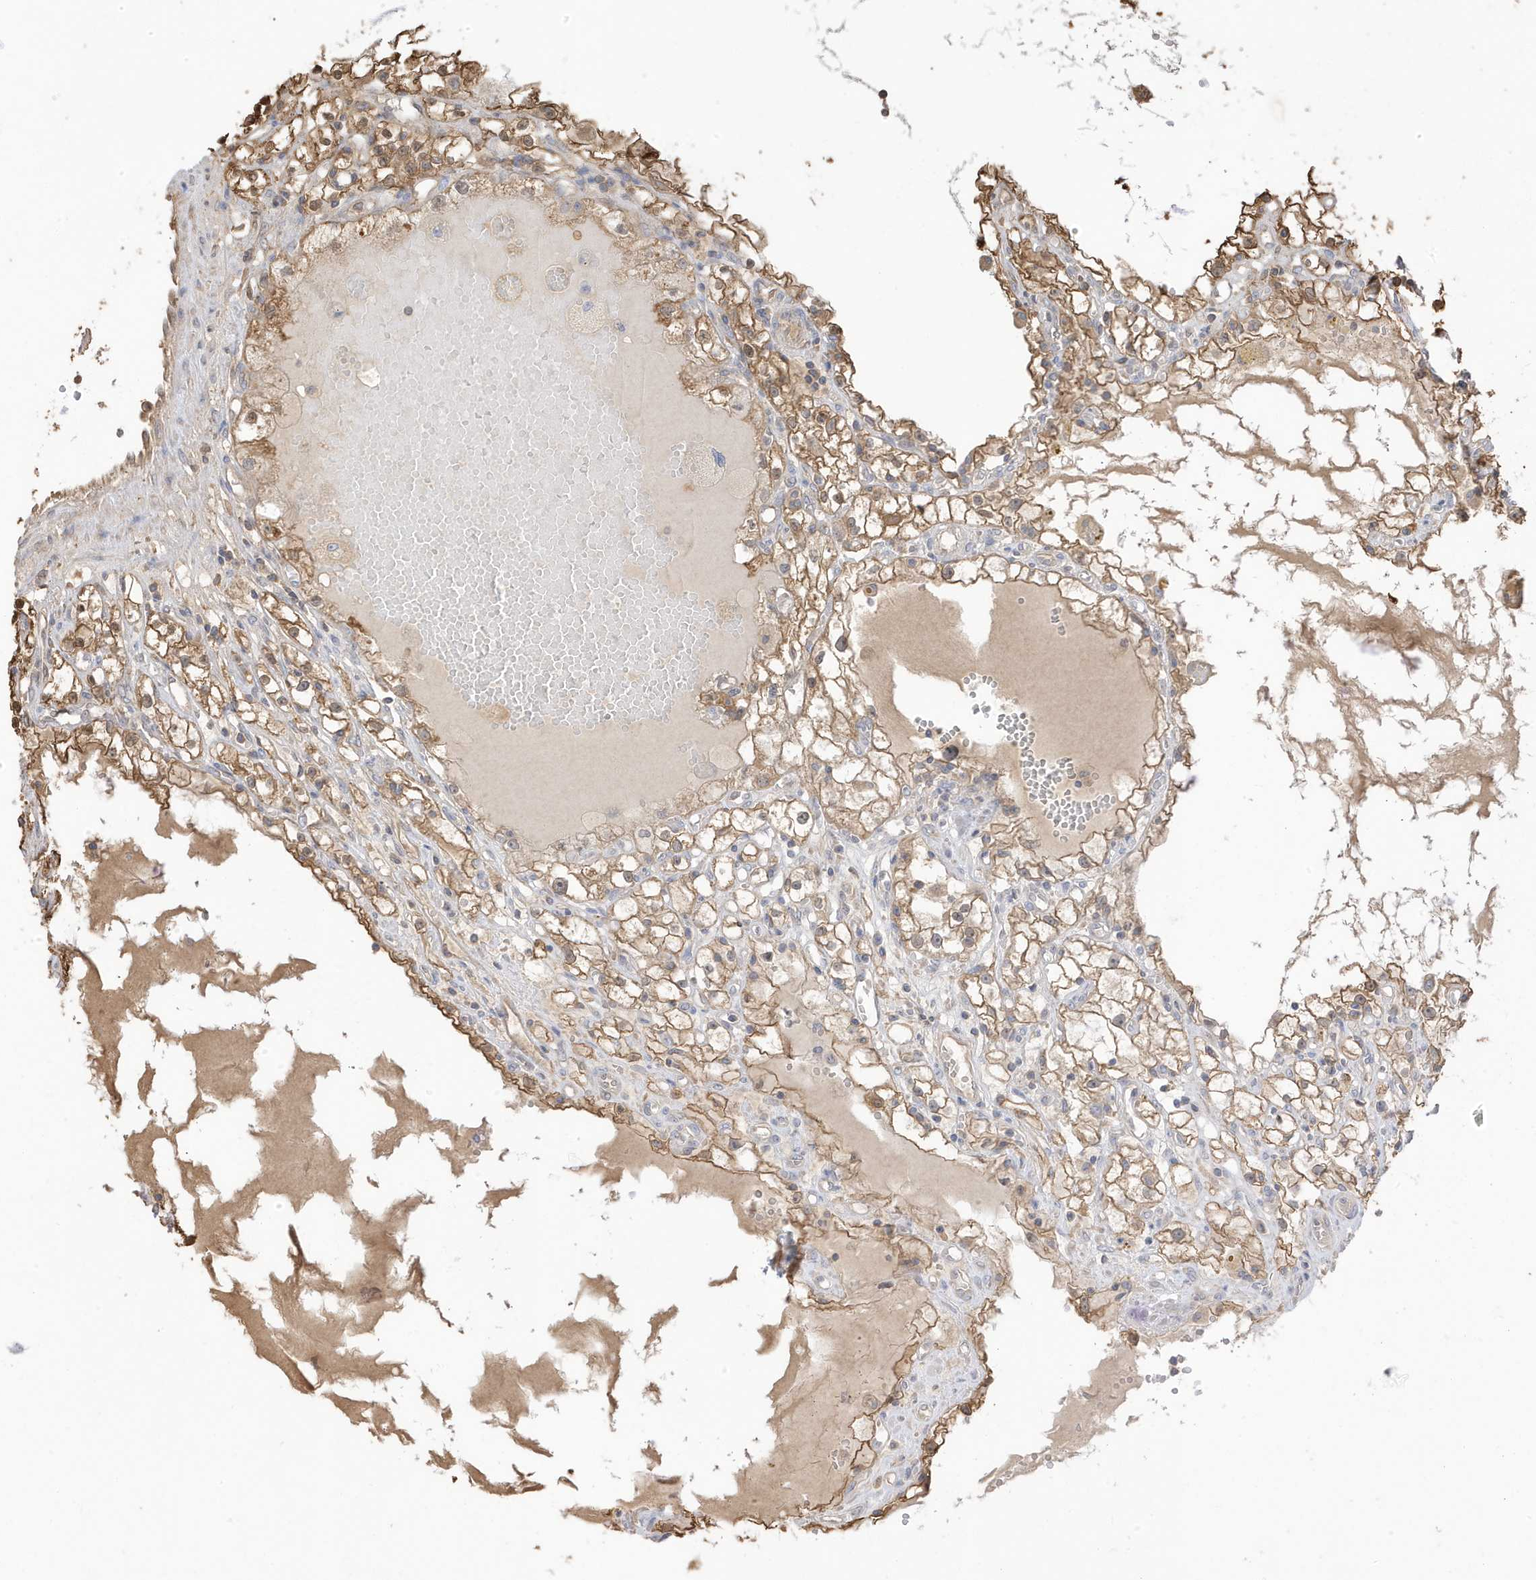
{"staining": {"intensity": "moderate", "quantity": ">75%", "location": "cytoplasmic/membranous"}, "tissue": "renal cancer", "cell_type": "Tumor cells", "image_type": "cancer", "snomed": [{"axis": "morphology", "description": "Adenocarcinoma, NOS"}, {"axis": "topography", "description": "Kidney"}], "caption": "Tumor cells show medium levels of moderate cytoplasmic/membranous expression in approximately >75% of cells in renal cancer (adenocarcinoma). The protein is stained brown, and the nuclei are stained in blue (DAB (3,3'-diaminobenzidine) IHC with brightfield microscopy, high magnification).", "gene": "AZI2", "patient": {"sex": "male", "age": 56}}